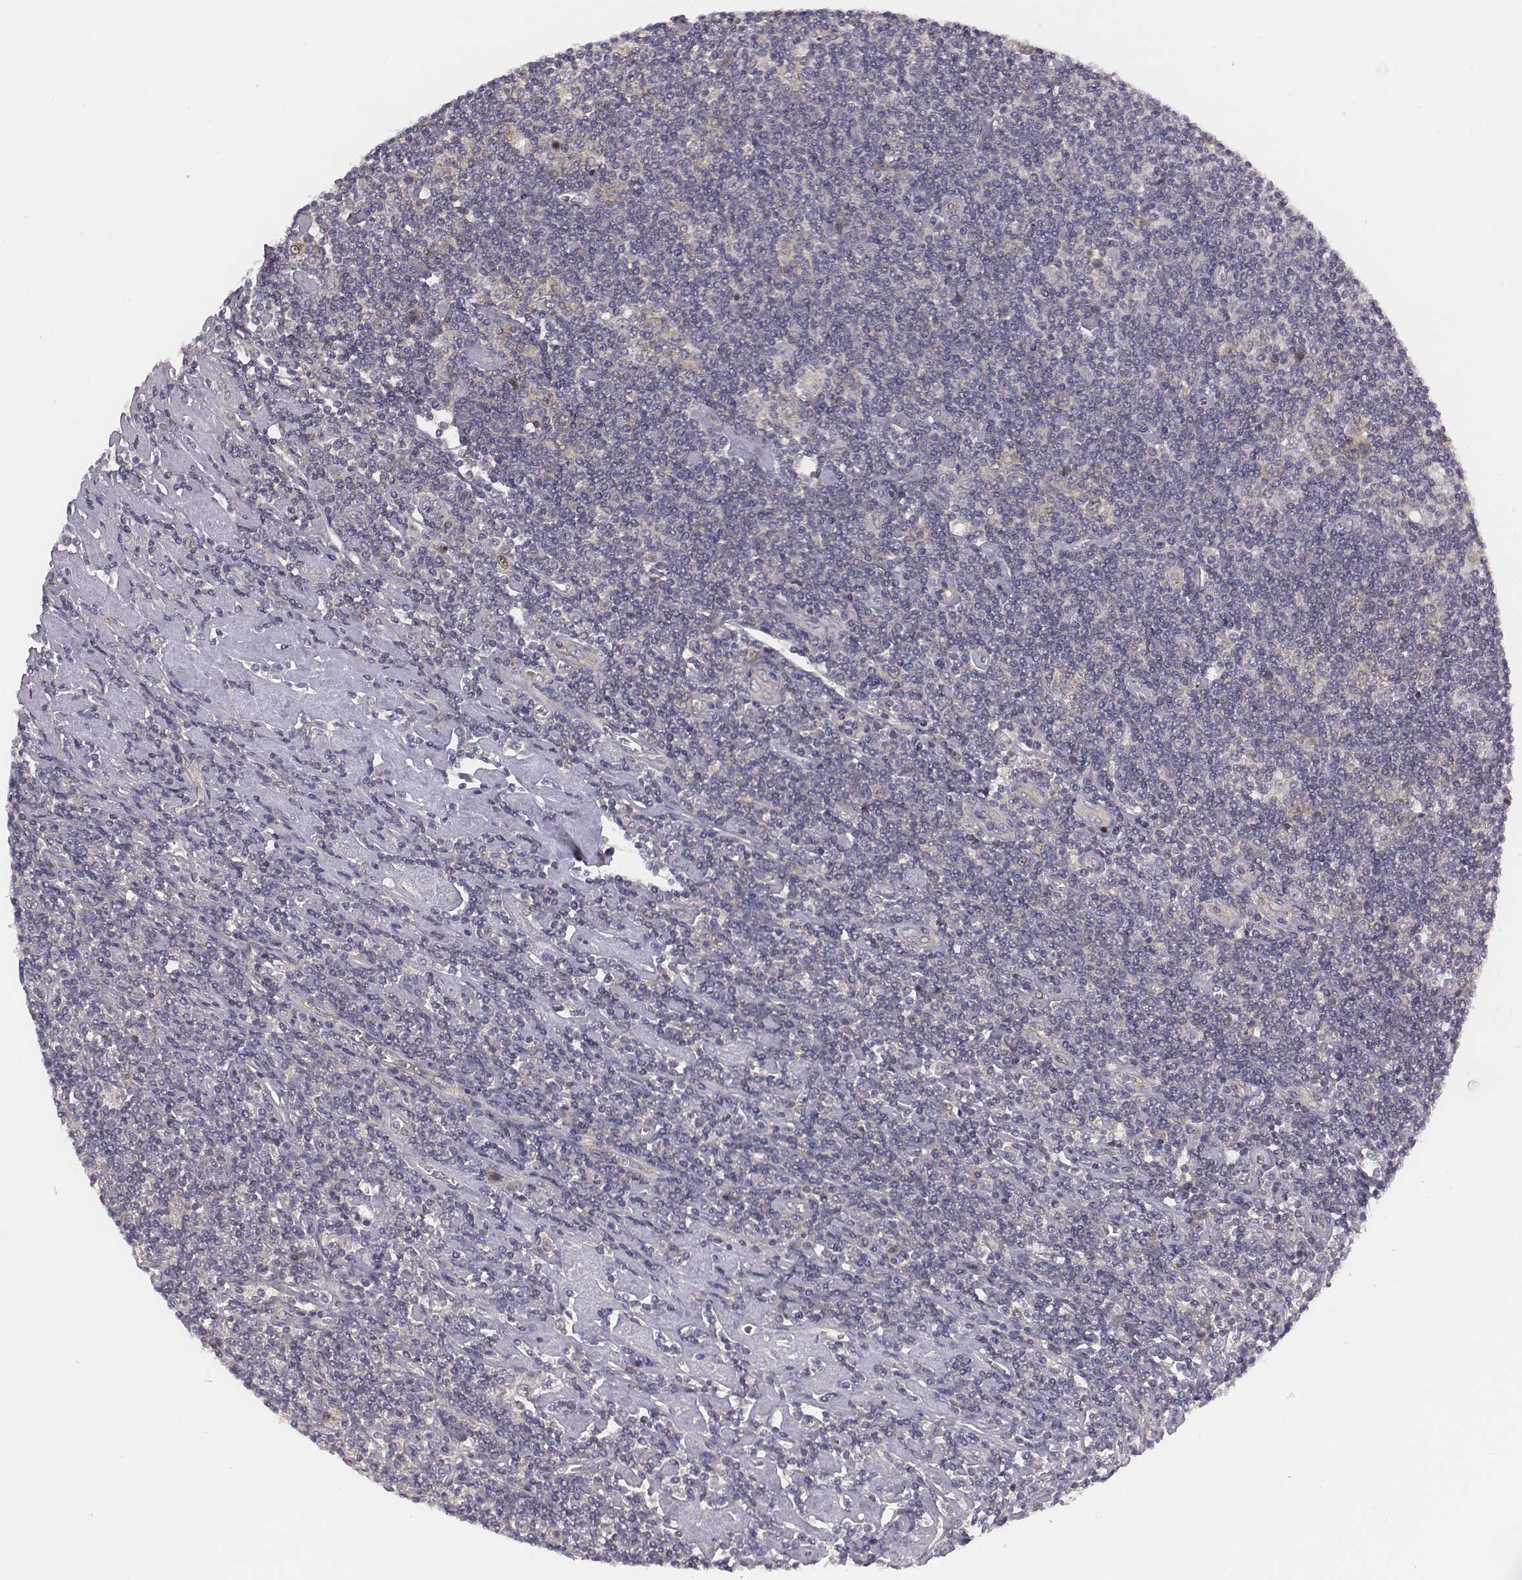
{"staining": {"intensity": "weak", "quantity": ">75%", "location": "cytoplasmic/membranous"}, "tissue": "lymphoma", "cell_type": "Tumor cells", "image_type": "cancer", "snomed": [{"axis": "morphology", "description": "Hodgkin's disease, NOS"}, {"axis": "topography", "description": "Lymph node"}], "caption": "Tumor cells reveal low levels of weak cytoplasmic/membranous staining in approximately >75% of cells in lymphoma.", "gene": "SMURF2", "patient": {"sex": "male", "age": 40}}